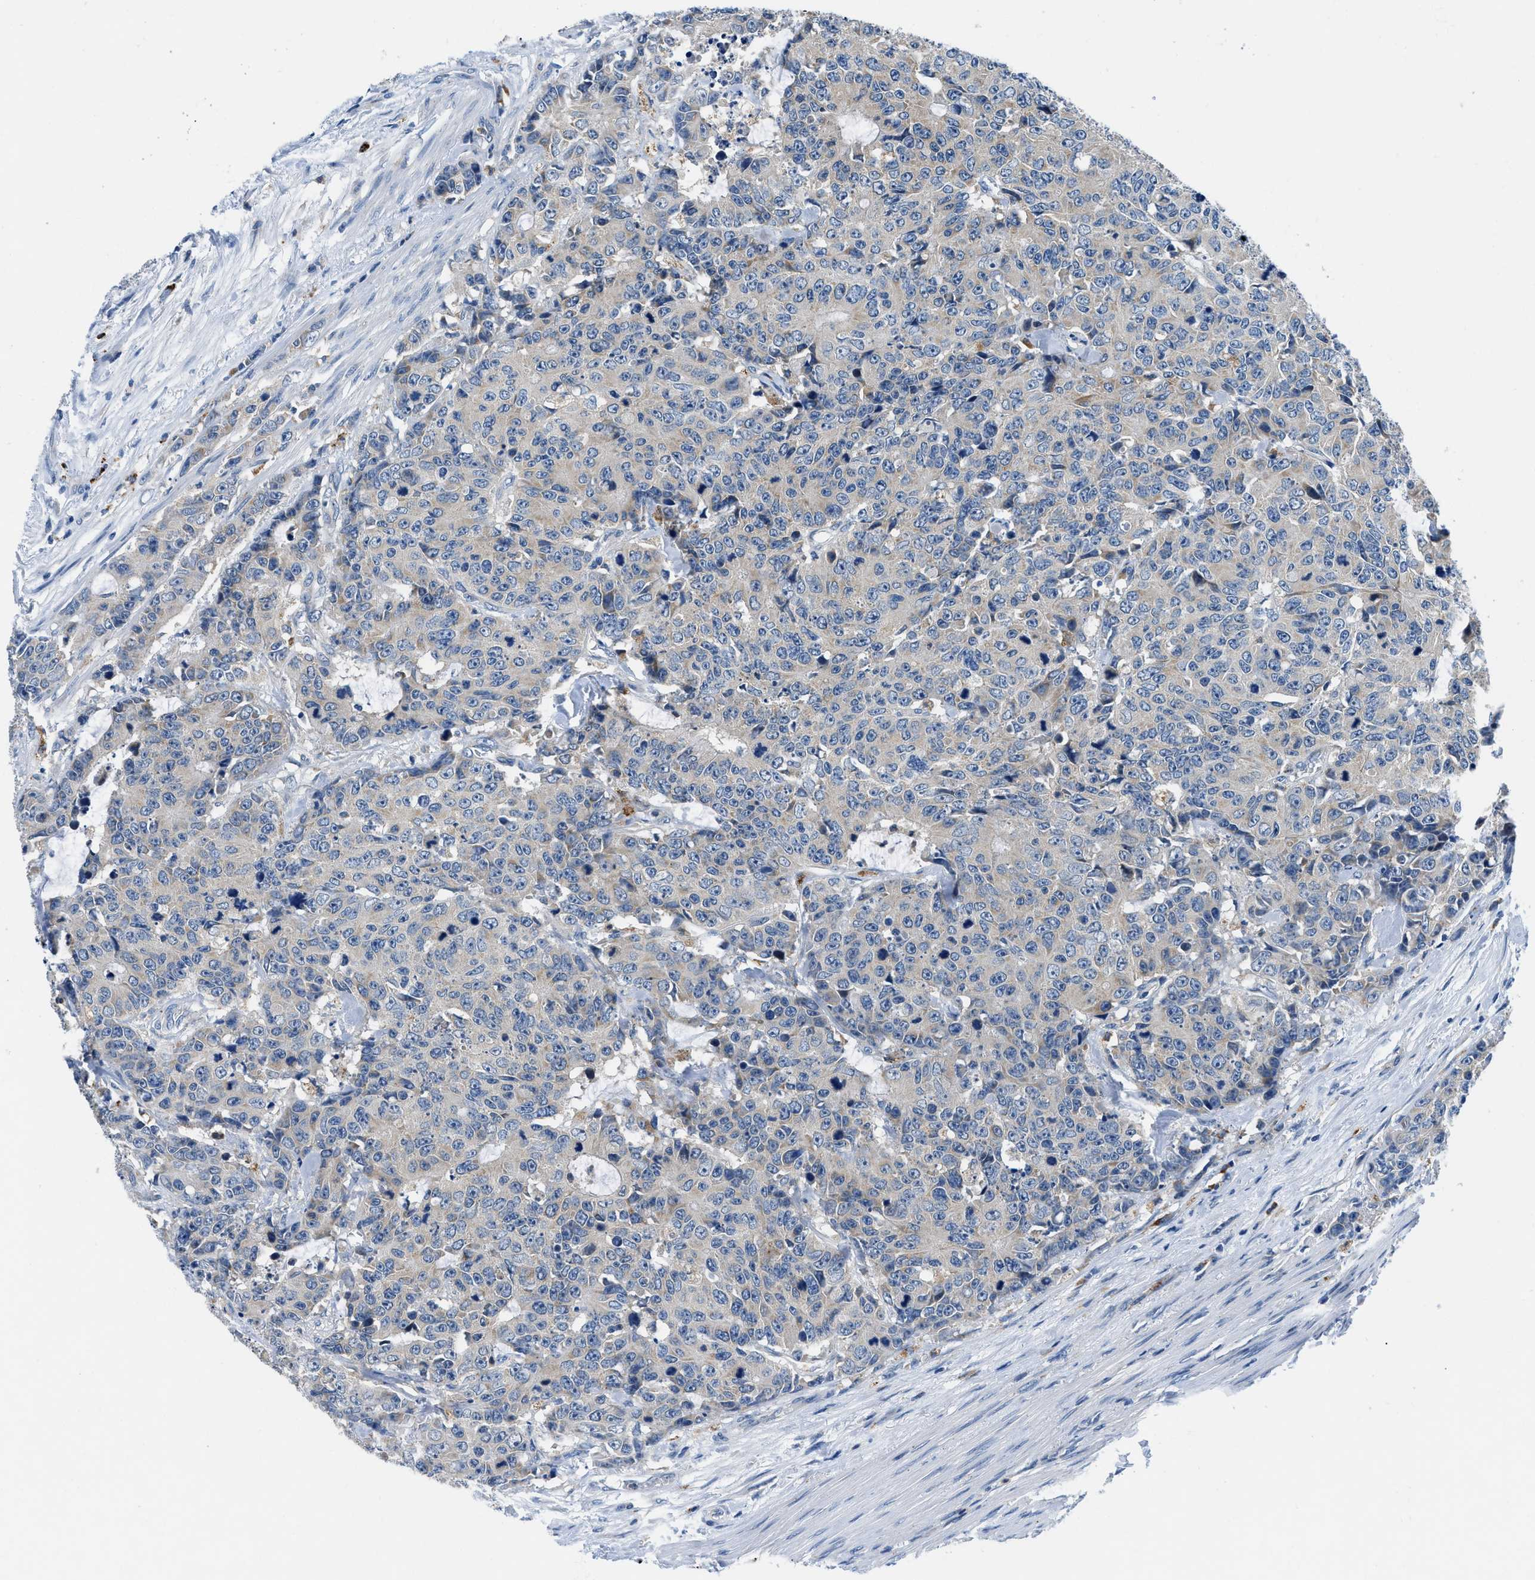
{"staining": {"intensity": "negative", "quantity": "none", "location": "none"}, "tissue": "colorectal cancer", "cell_type": "Tumor cells", "image_type": "cancer", "snomed": [{"axis": "morphology", "description": "Adenocarcinoma, NOS"}, {"axis": "topography", "description": "Colon"}], "caption": "High power microscopy photomicrograph of an IHC photomicrograph of colorectal cancer (adenocarcinoma), revealing no significant staining in tumor cells. (Stains: DAB (3,3'-diaminobenzidine) IHC with hematoxylin counter stain, Microscopy: brightfield microscopy at high magnification).", "gene": "ADGRE3", "patient": {"sex": "female", "age": 86}}